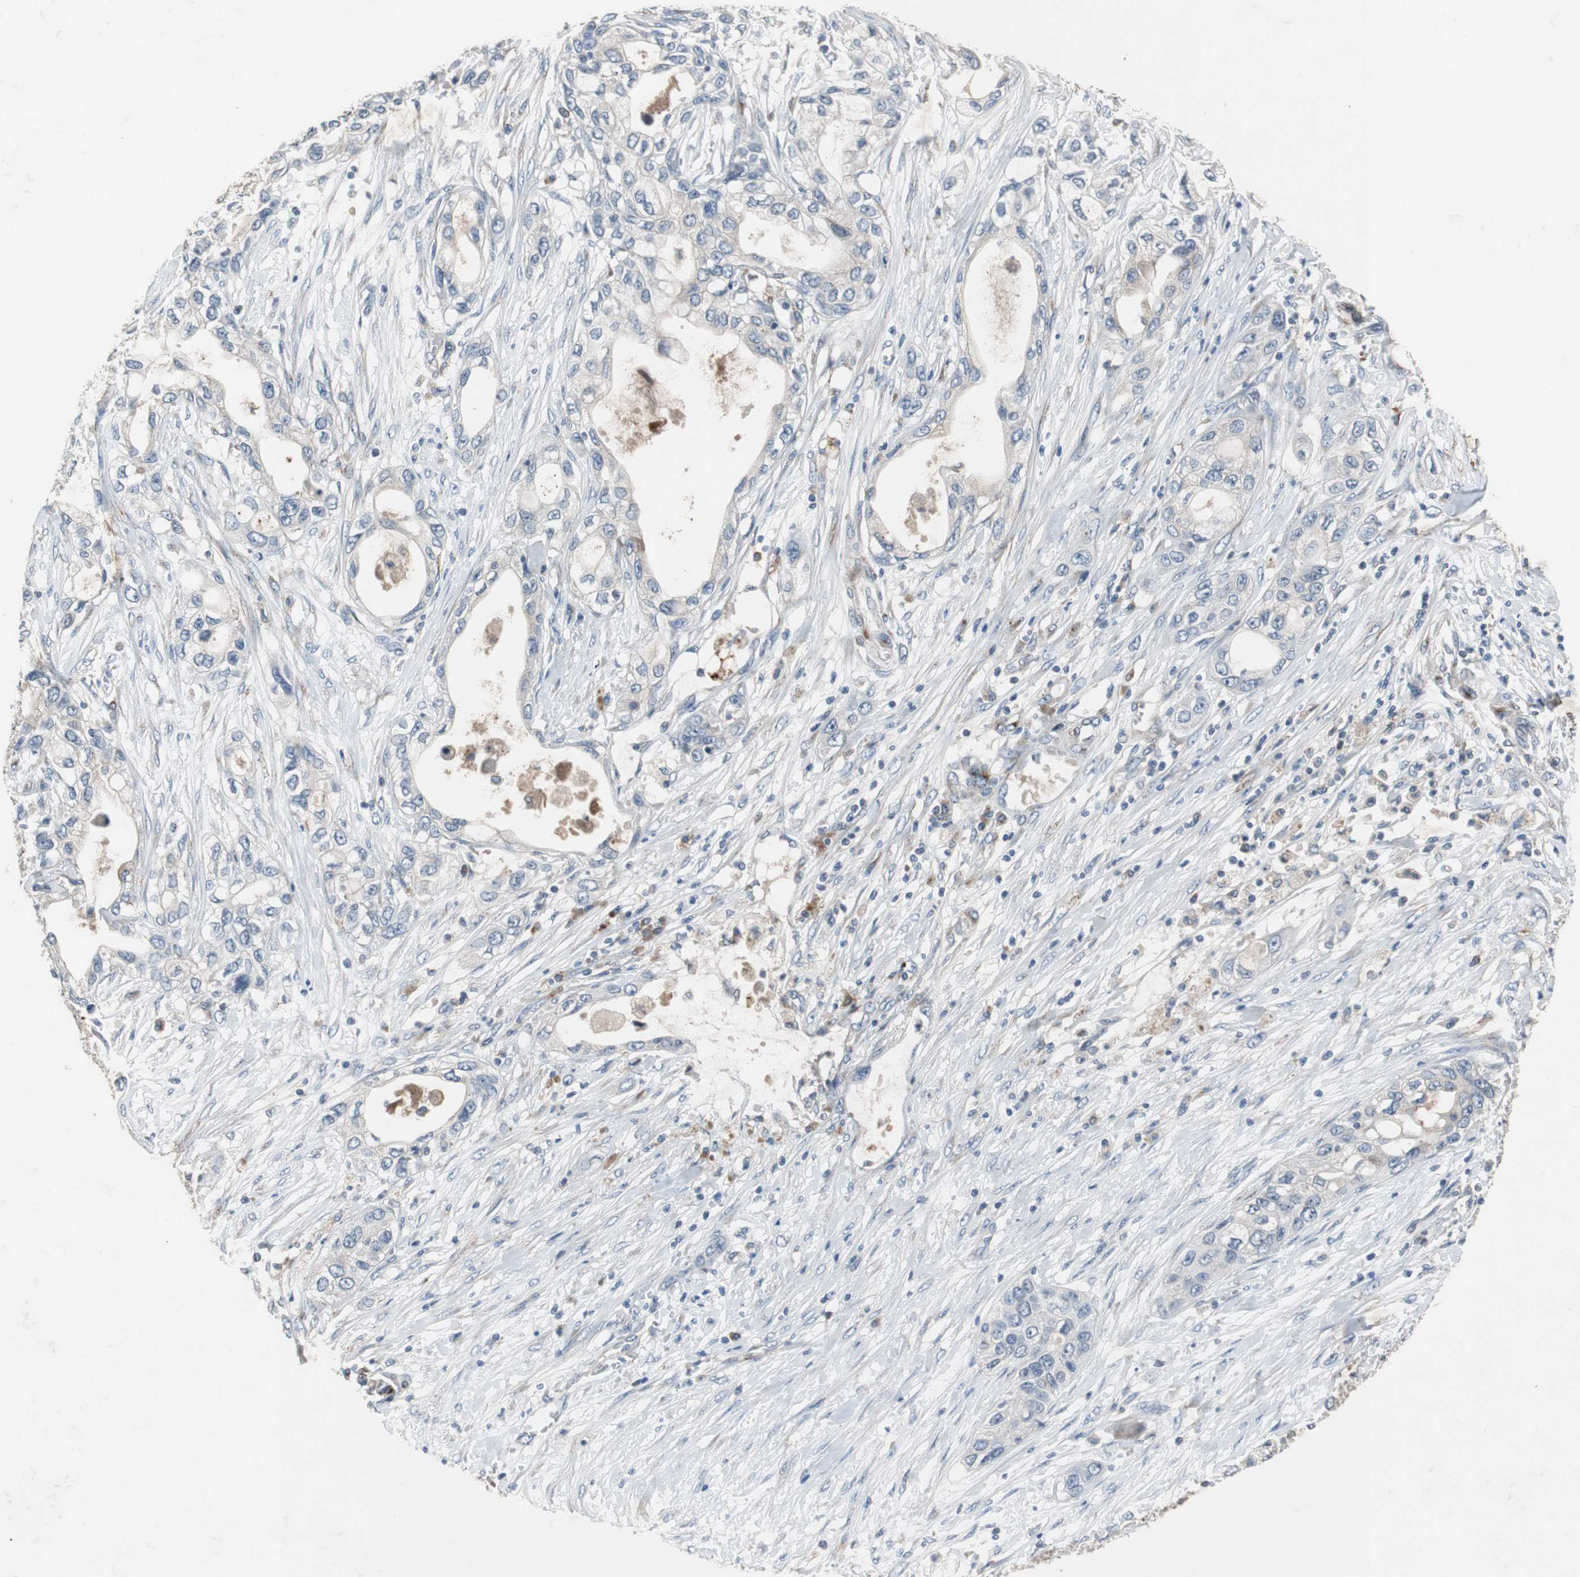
{"staining": {"intensity": "weak", "quantity": "<25%", "location": "cytoplasmic/membranous"}, "tissue": "pancreatic cancer", "cell_type": "Tumor cells", "image_type": "cancer", "snomed": [{"axis": "morphology", "description": "Adenocarcinoma, NOS"}, {"axis": "topography", "description": "Pancreas"}], "caption": "DAB (3,3'-diaminobenzidine) immunohistochemical staining of human adenocarcinoma (pancreatic) shows no significant staining in tumor cells. (DAB (3,3'-diaminobenzidine) IHC with hematoxylin counter stain).", "gene": "SORT1", "patient": {"sex": "female", "age": 70}}